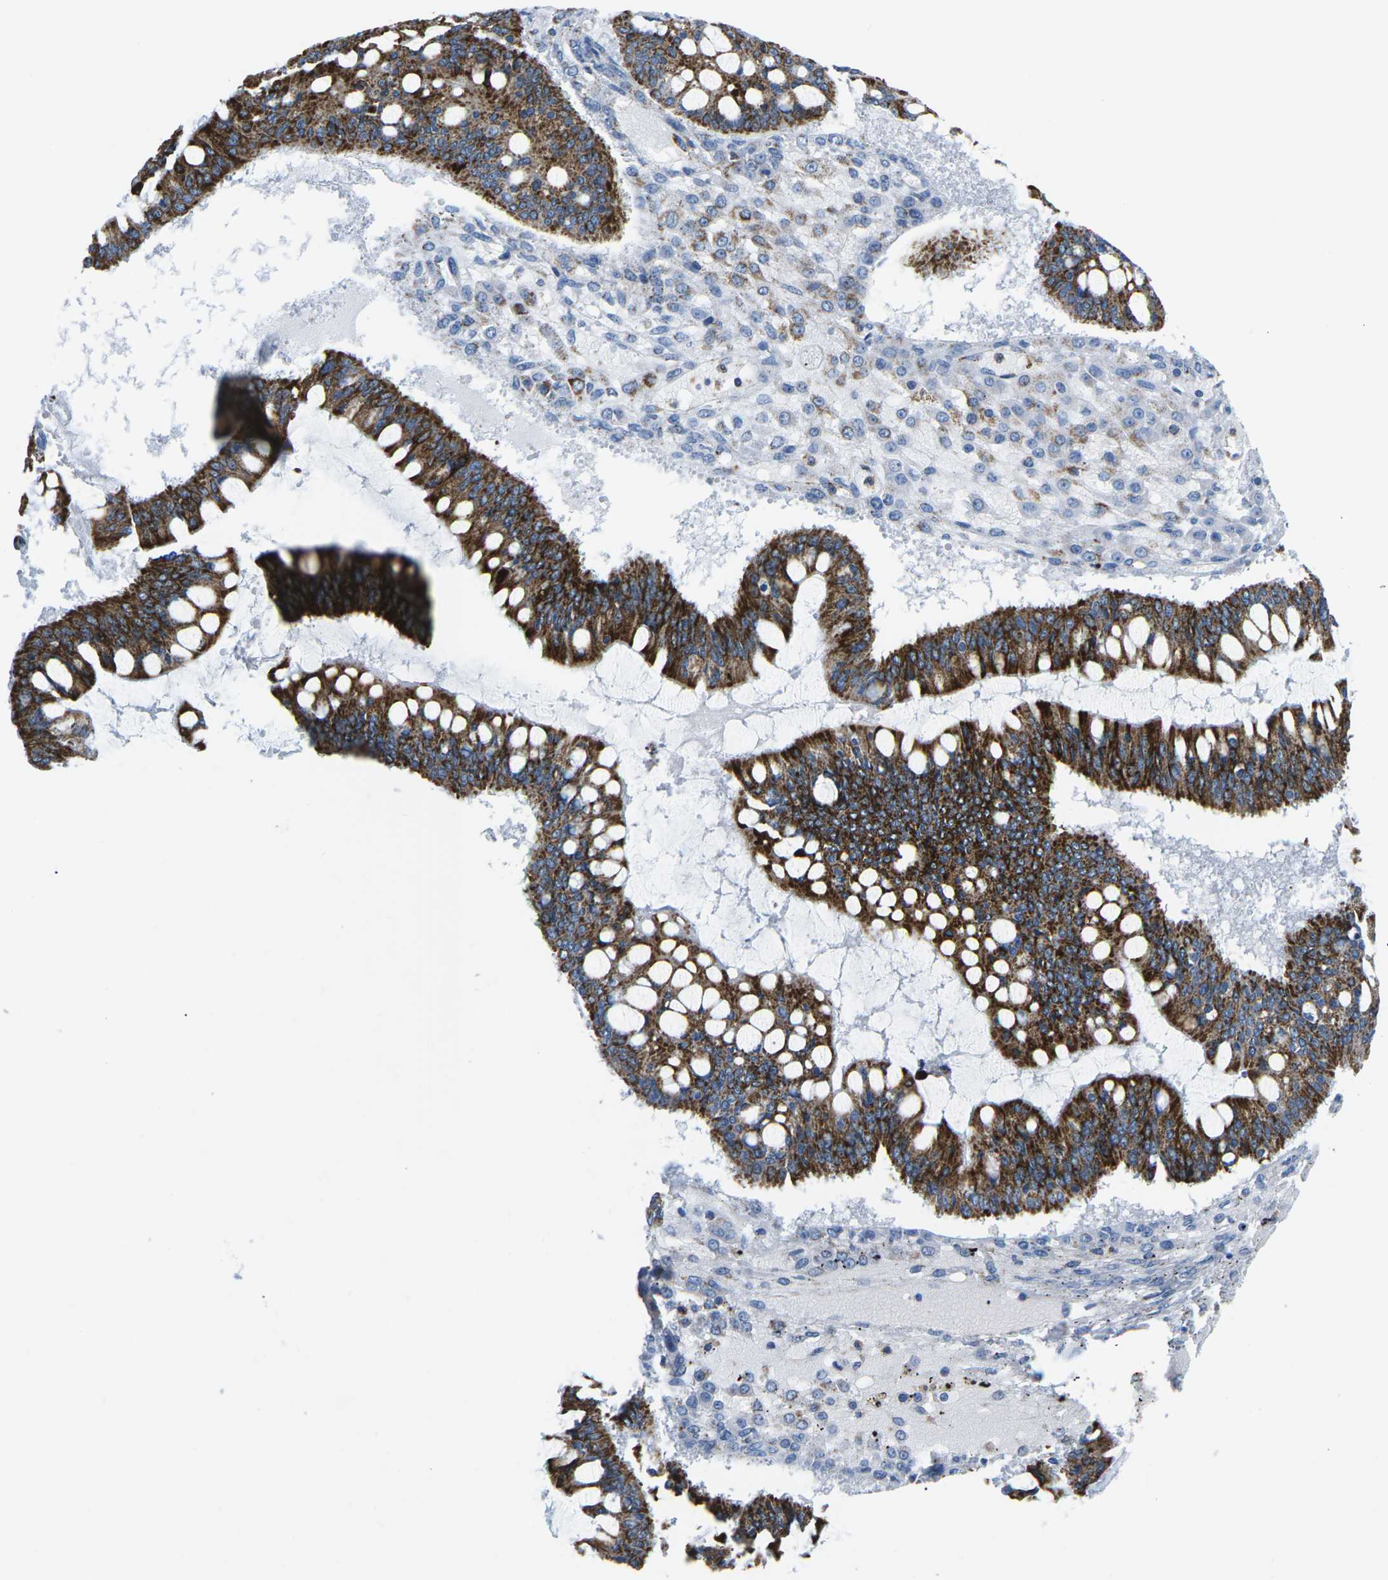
{"staining": {"intensity": "strong", "quantity": ">75%", "location": "cytoplasmic/membranous"}, "tissue": "ovarian cancer", "cell_type": "Tumor cells", "image_type": "cancer", "snomed": [{"axis": "morphology", "description": "Cystadenocarcinoma, mucinous, NOS"}, {"axis": "topography", "description": "Ovary"}], "caption": "Immunohistochemistry histopathology image of mucinous cystadenocarcinoma (ovarian) stained for a protein (brown), which demonstrates high levels of strong cytoplasmic/membranous positivity in about >75% of tumor cells.", "gene": "COX6C", "patient": {"sex": "female", "age": 73}}